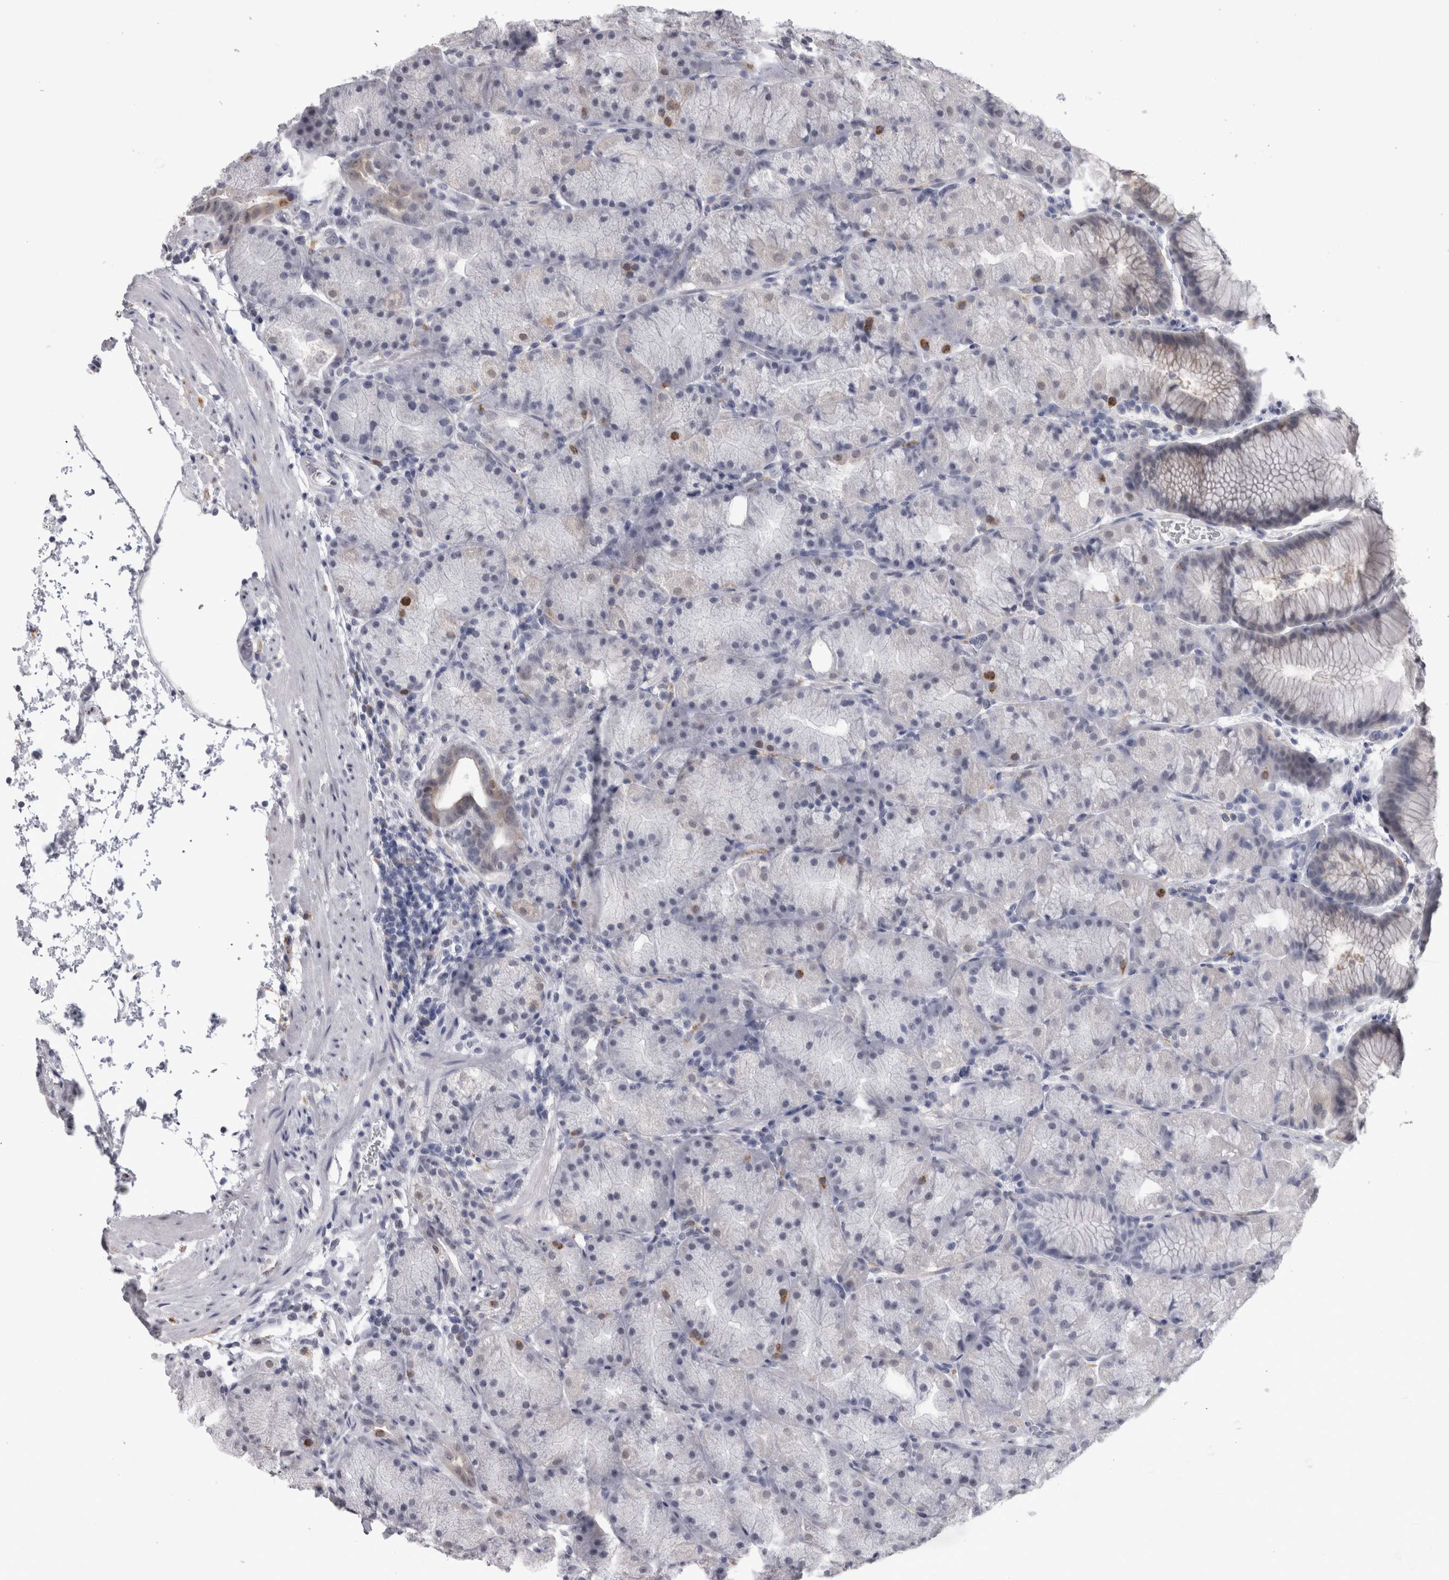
{"staining": {"intensity": "negative", "quantity": "none", "location": "none"}, "tissue": "stomach", "cell_type": "Glandular cells", "image_type": "normal", "snomed": [{"axis": "morphology", "description": "Normal tissue, NOS"}, {"axis": "topography", "description": "Stomach, upper"}, {"axis": "topography", "description": "Stomach"}], "caption": "High power microscopy micrograph of an IHC image of unremarkable stomach, revealing no significant positivity in glandular cells. (Immunohistochemistry, brightfield microscopy, high magnification).", "gene": "ACOT7", "patient": {"sex": "male", "age": 48}}